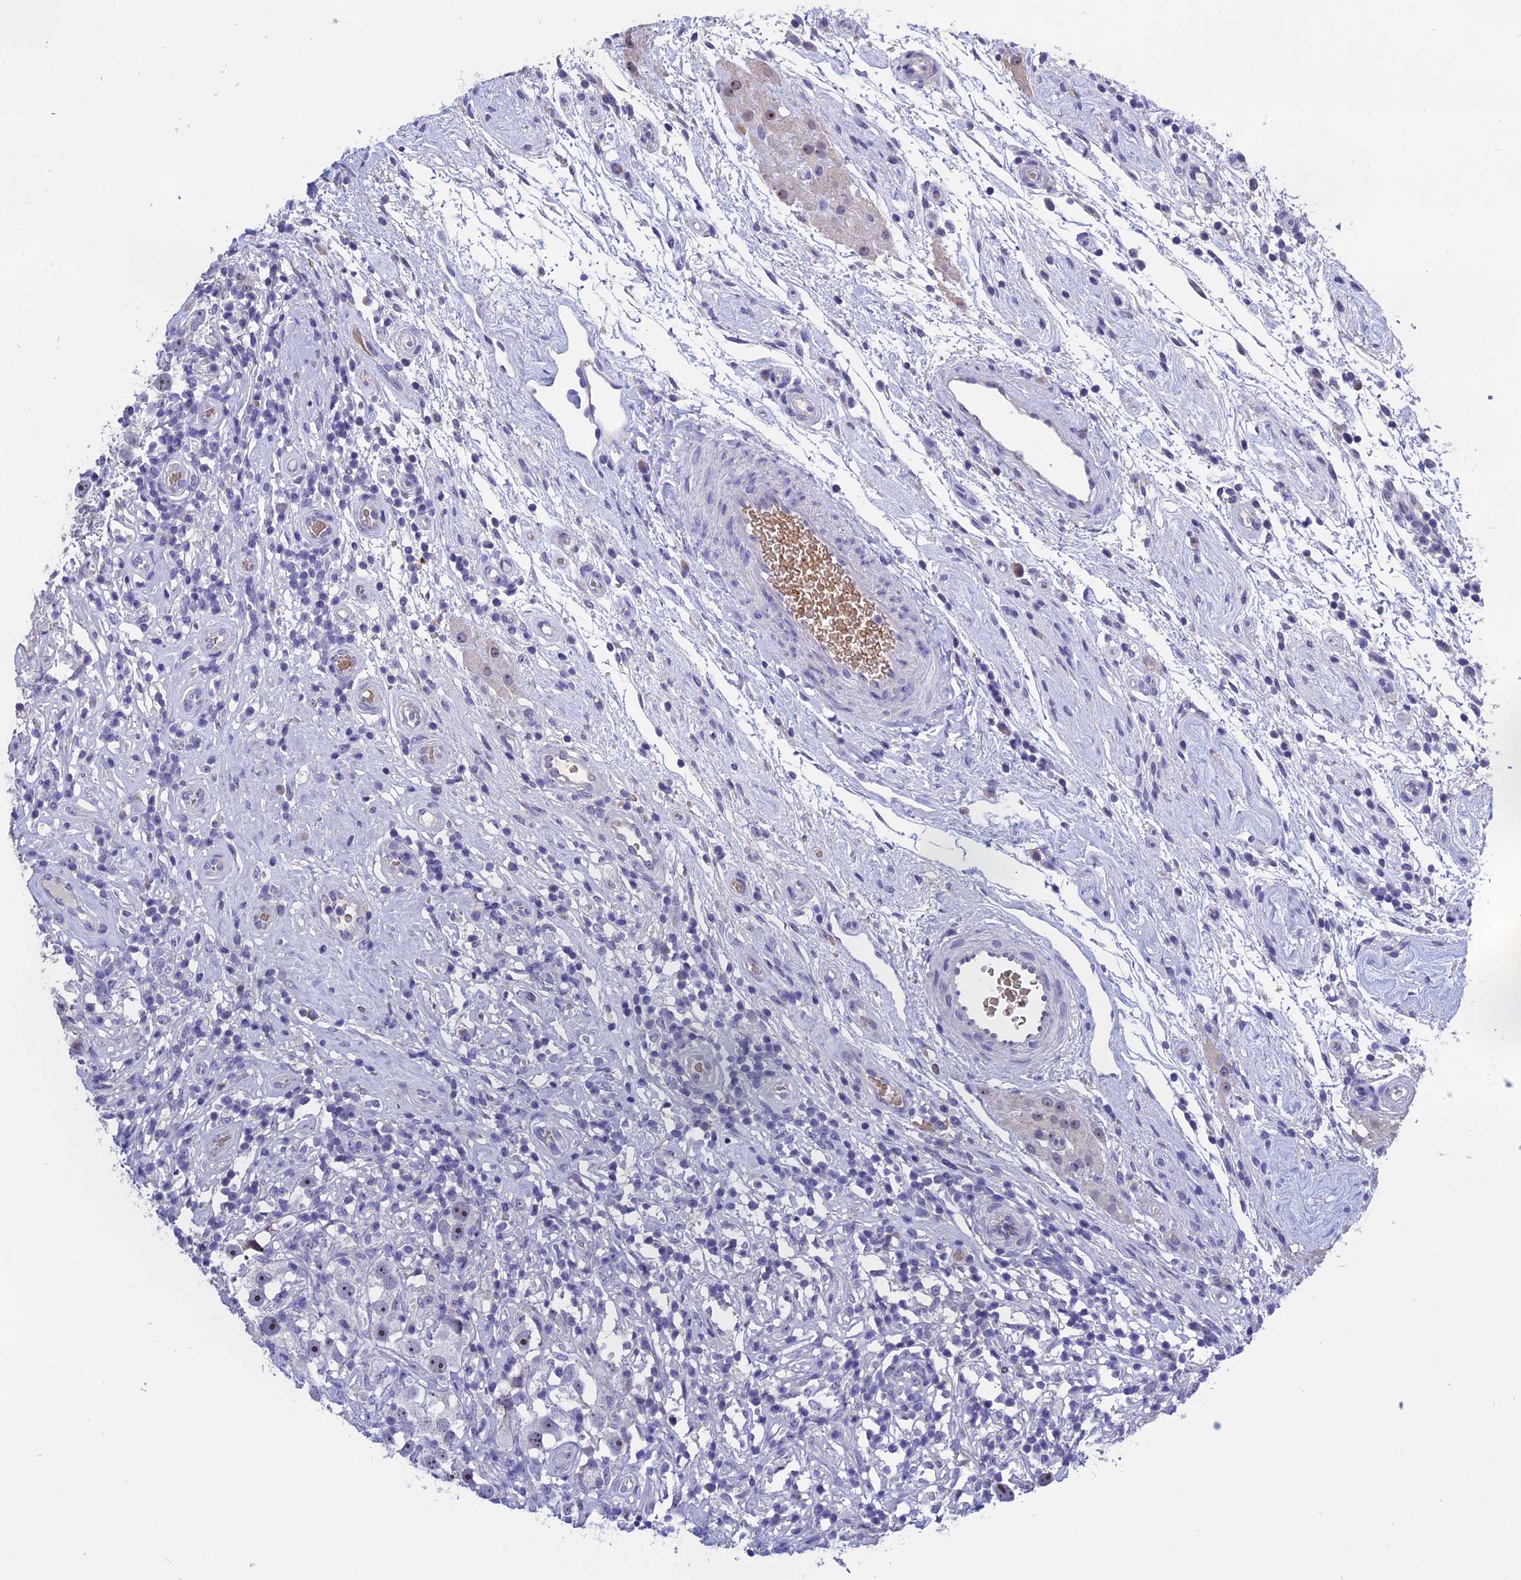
{"staining": {"intensity": "moderate", "quantity": "25%-75%", "location": "nuclear"}, "tissue": "testis cancer", "cell_type": "Tumor cells", "image_type": "cancer", "snomed": [{"axis": "morphology", "description": "Seminoma, NOS"}, {"axis": "topography", "description": "Testis"}], "caption": "DAB immunohistochemical staining of testis cancer reveals moderate nuclear protein expression in approximately 25%-75% of tumor cells.", "gene": "KNOP1", "patient": {"sex": "male", "age": 49}}